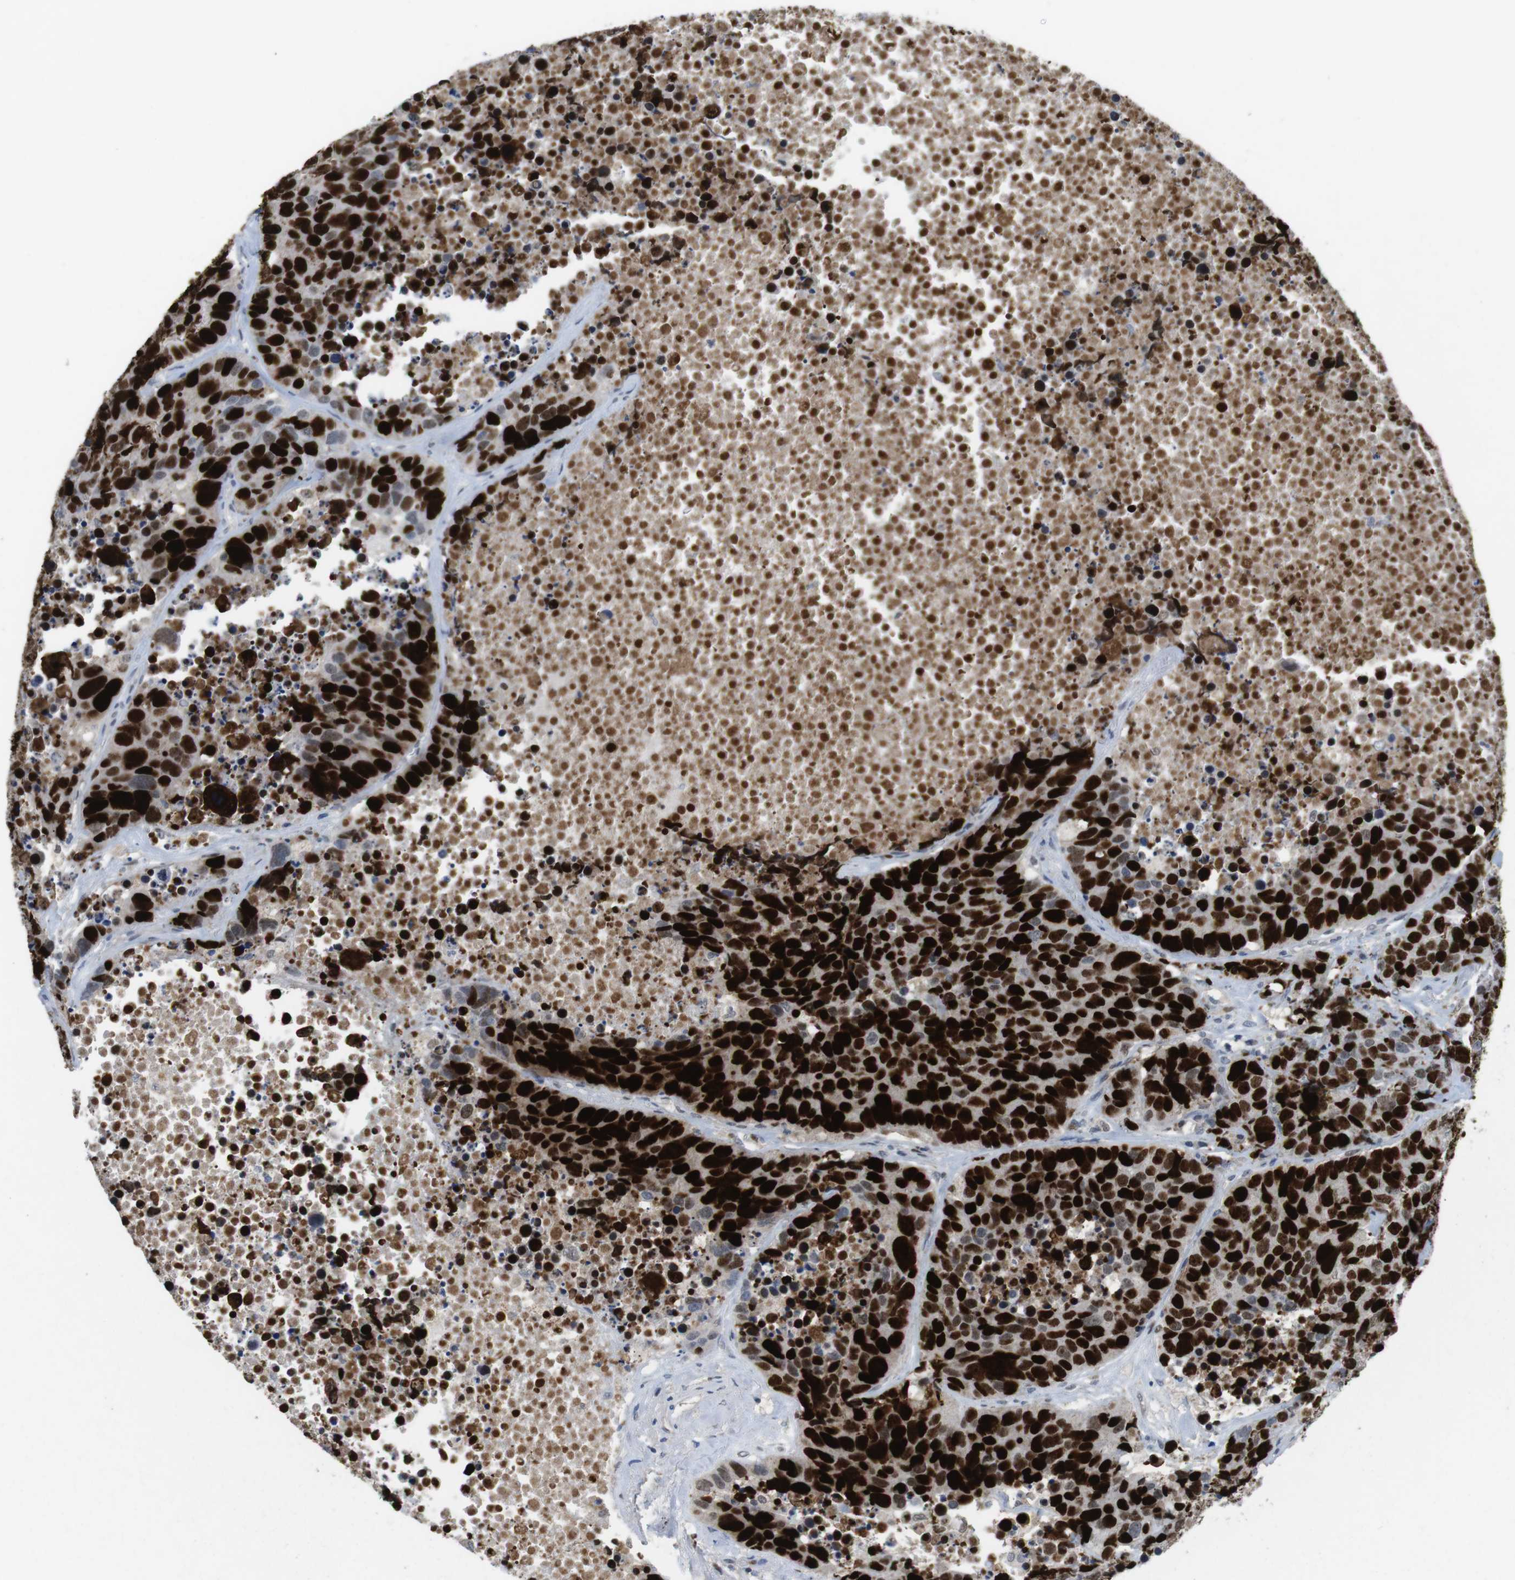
{"staining": {"intensity": "strong", "quantity": ">75%", "location": "nuclear"}, "tissue": "carcinoid", "cell_type": "Tumor cells", "image_type": "cancer", "snomed": [{"axis": "morphology", "description": "Carcinoid, malignant, NOS"}, {"axis": "topography", "description": "Lung"}], "caption": "Immunohistochemical staining of human carcinoid shows strong nuclear protein staining in about >75% of tumor cells.", "gene": "KPNA2", "patient": {"sex": "male", "age": 60}}